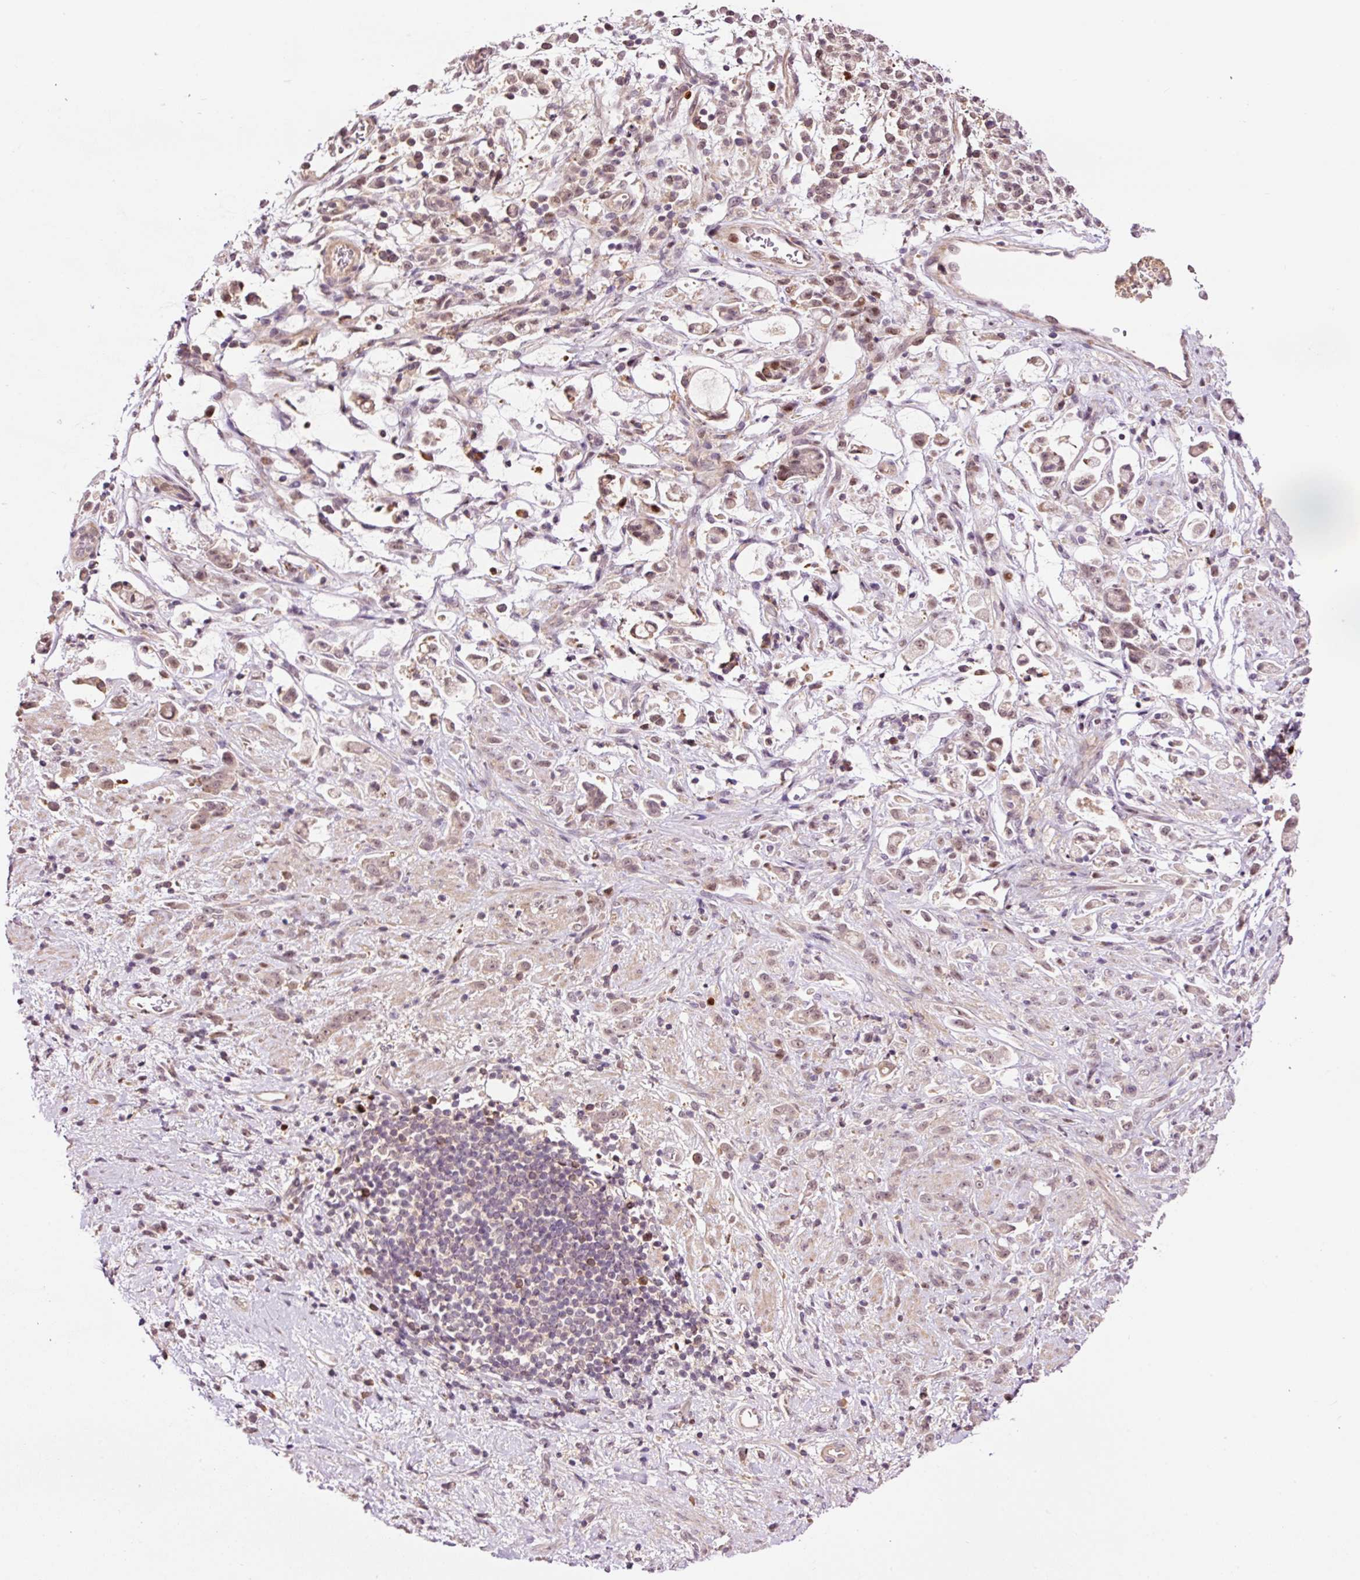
{"staining": {"intensity": "weak", "quantity": "<25%", "location": "cytoplasmic/membranous,nuclear"}, "tissue": "stomach cancer", "cell_type": "Tumor cells", "image_type": "cancer", "snomed": [{"axis": "morphology", "description": "Adenocarcinoma, NOS"}, {"axis": "topography", "description": "Stomach"}], "caption": "Immunohistochemistry (IHC) of stomach cancer (adenocarcinoma) demonstrates no positivity in tumor cells.", "gene": "DPPA4", "patient": {"sex": "female", "age": 60}}